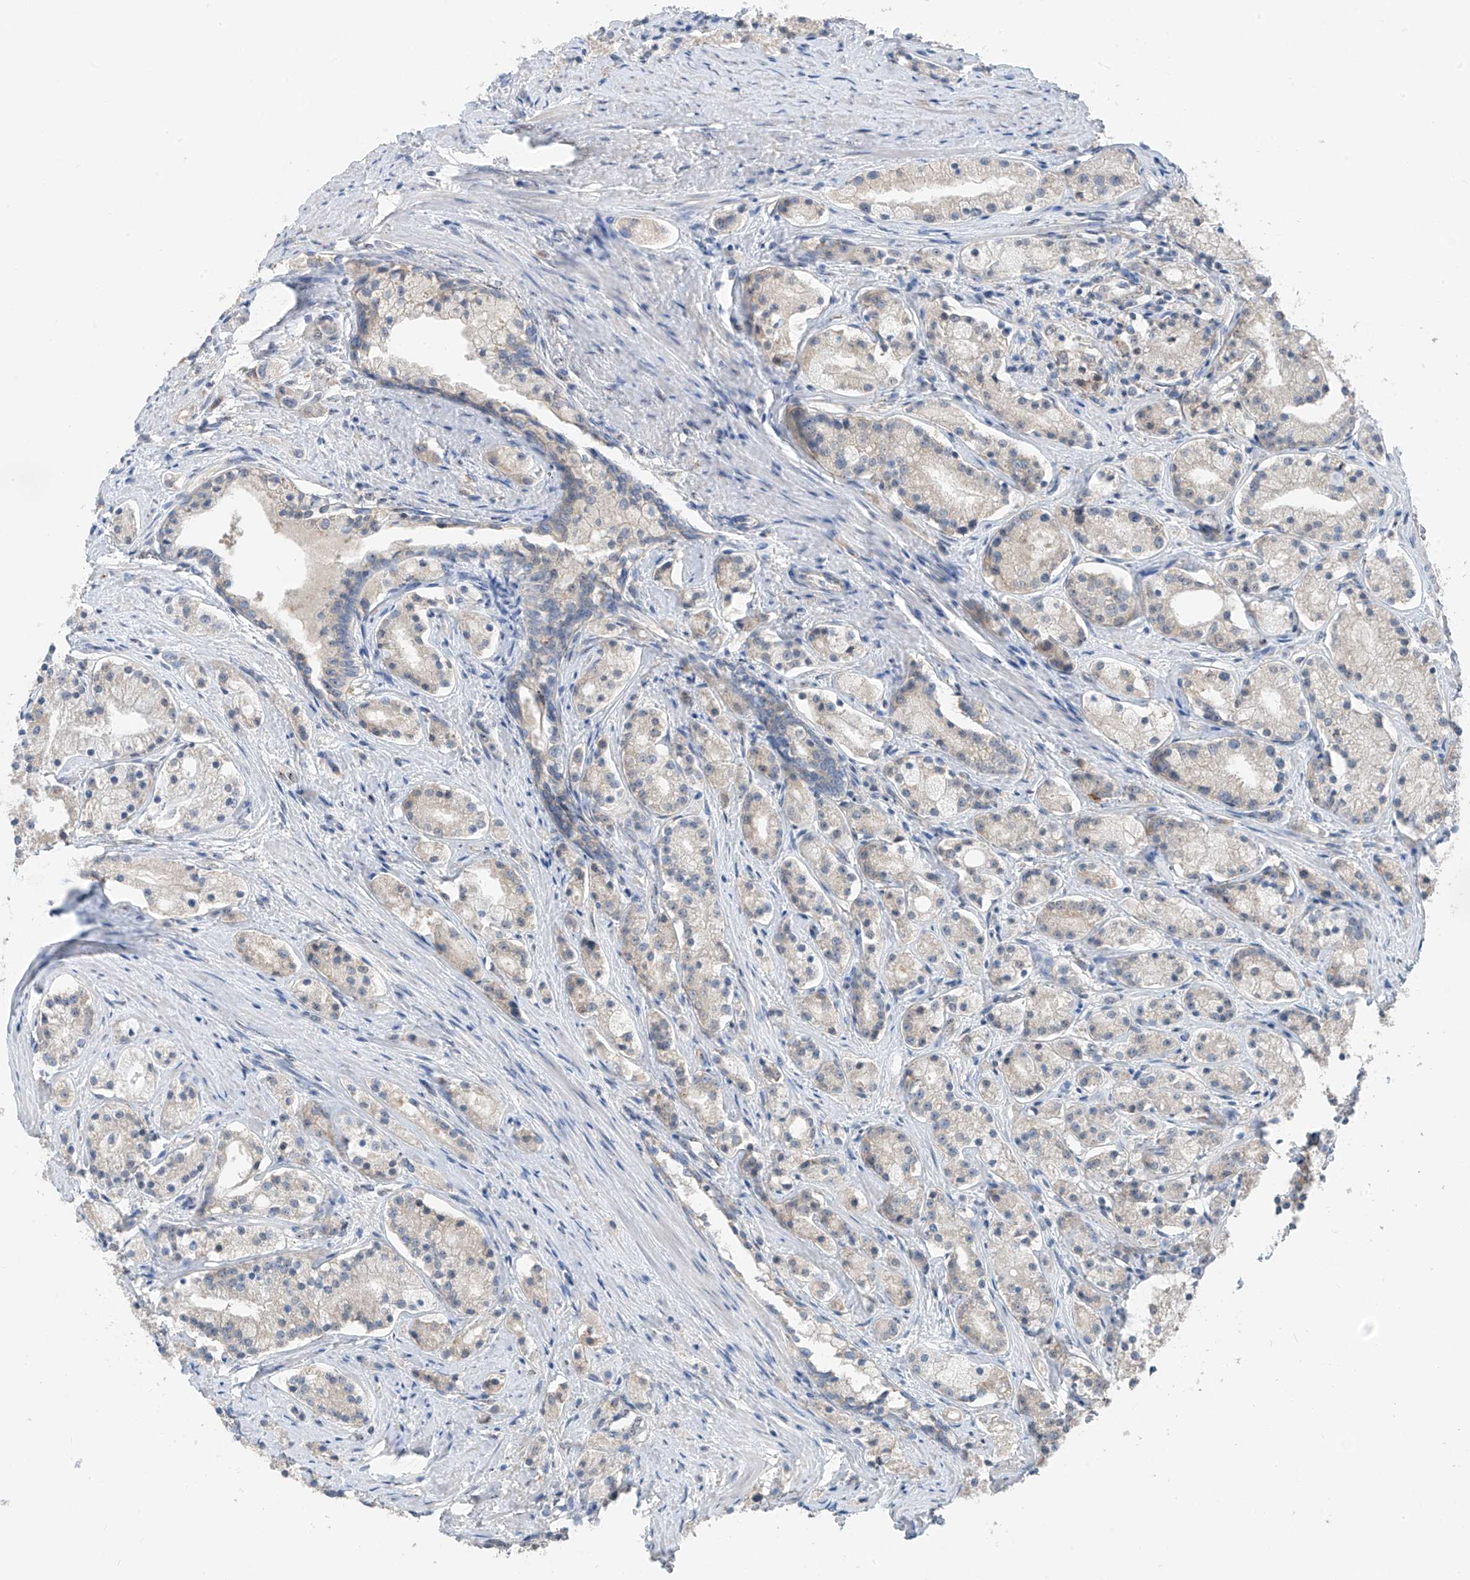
{"staining": {"intensity": "weak", "quantity": "<25%", "location": "cytoplasmic/membranous"}, "tissue": "prostate cancer", "cell_type": "Tumor cells", "image_type": "cancer", "snomed": [{"axis": "morphology", "description": "Adenocarcinoma, High grade"}, {"axis": "topography", "description": "Prostate"}], "caption": "Protein analysis of prostate cancer reveals no significant expression in tumor cells. (Brightfield microscopy of DAB (3,3'-diaminobenzidine) IHC at high magnification).", "gene": "RPL4", "patient": {"sex": "male", "age": 69}}